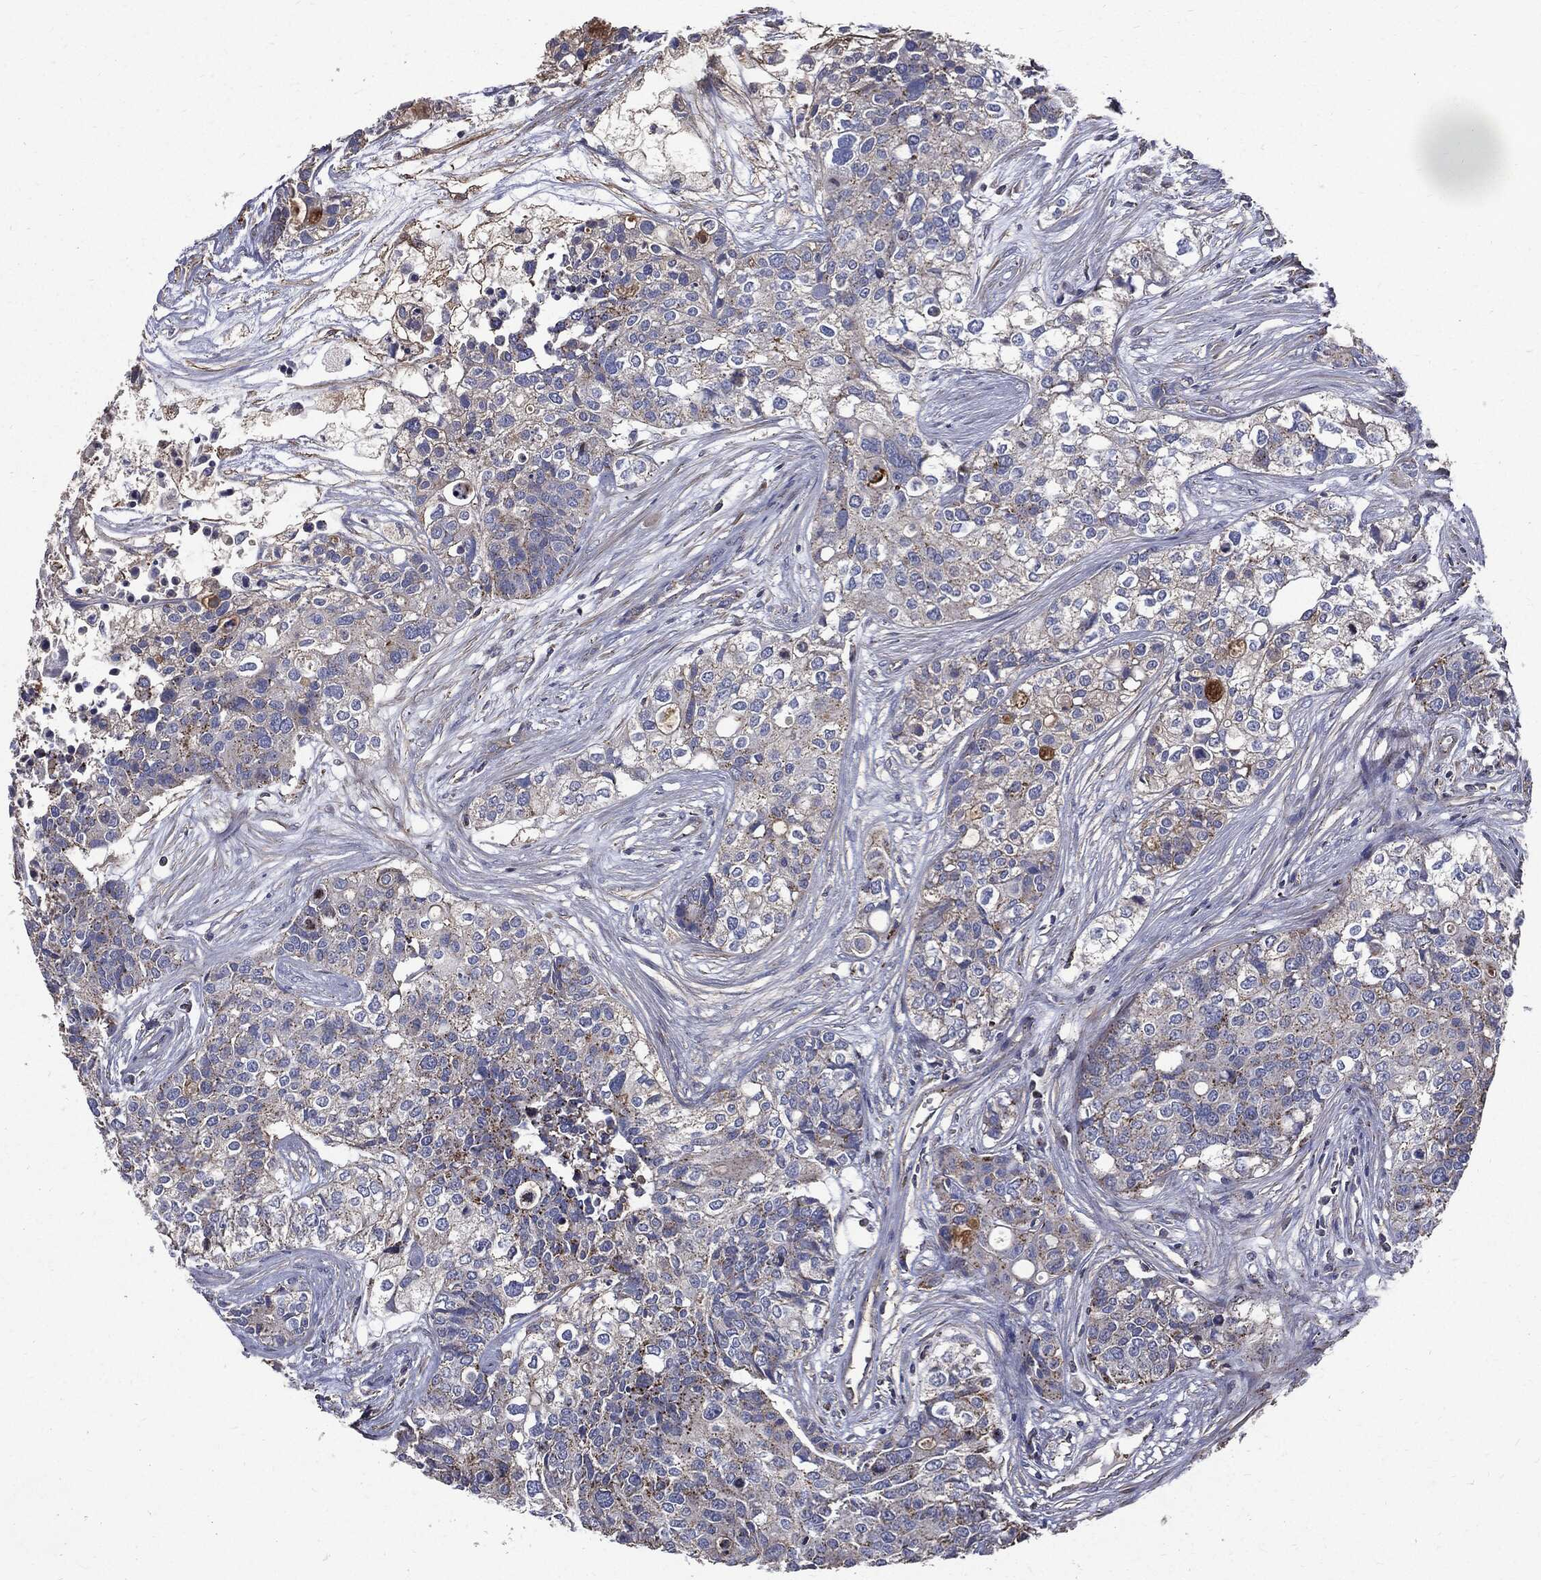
{"staining": {"intensity": "moderate", "quantity": "<25%", "location": "cytoplasmic/membranous"}, "tissue": "carcinoid", "cell_type": "Tumor cells", "image_type": "cancer", "snomed": [{"axis": "morphology", "description": "Carcinoid, malignant, NOS"}, {"axis": "topography", "description": "Colon"}], "caption": "Immunohistochemical staining of human malignant carcinoid demonstrates low levels of moderate cytoplasmic/membranous protein expression in approximately <25% of tumor cells.", "gene": "PDCD6IP", "patient": {"sex": "male", "age": 81}}